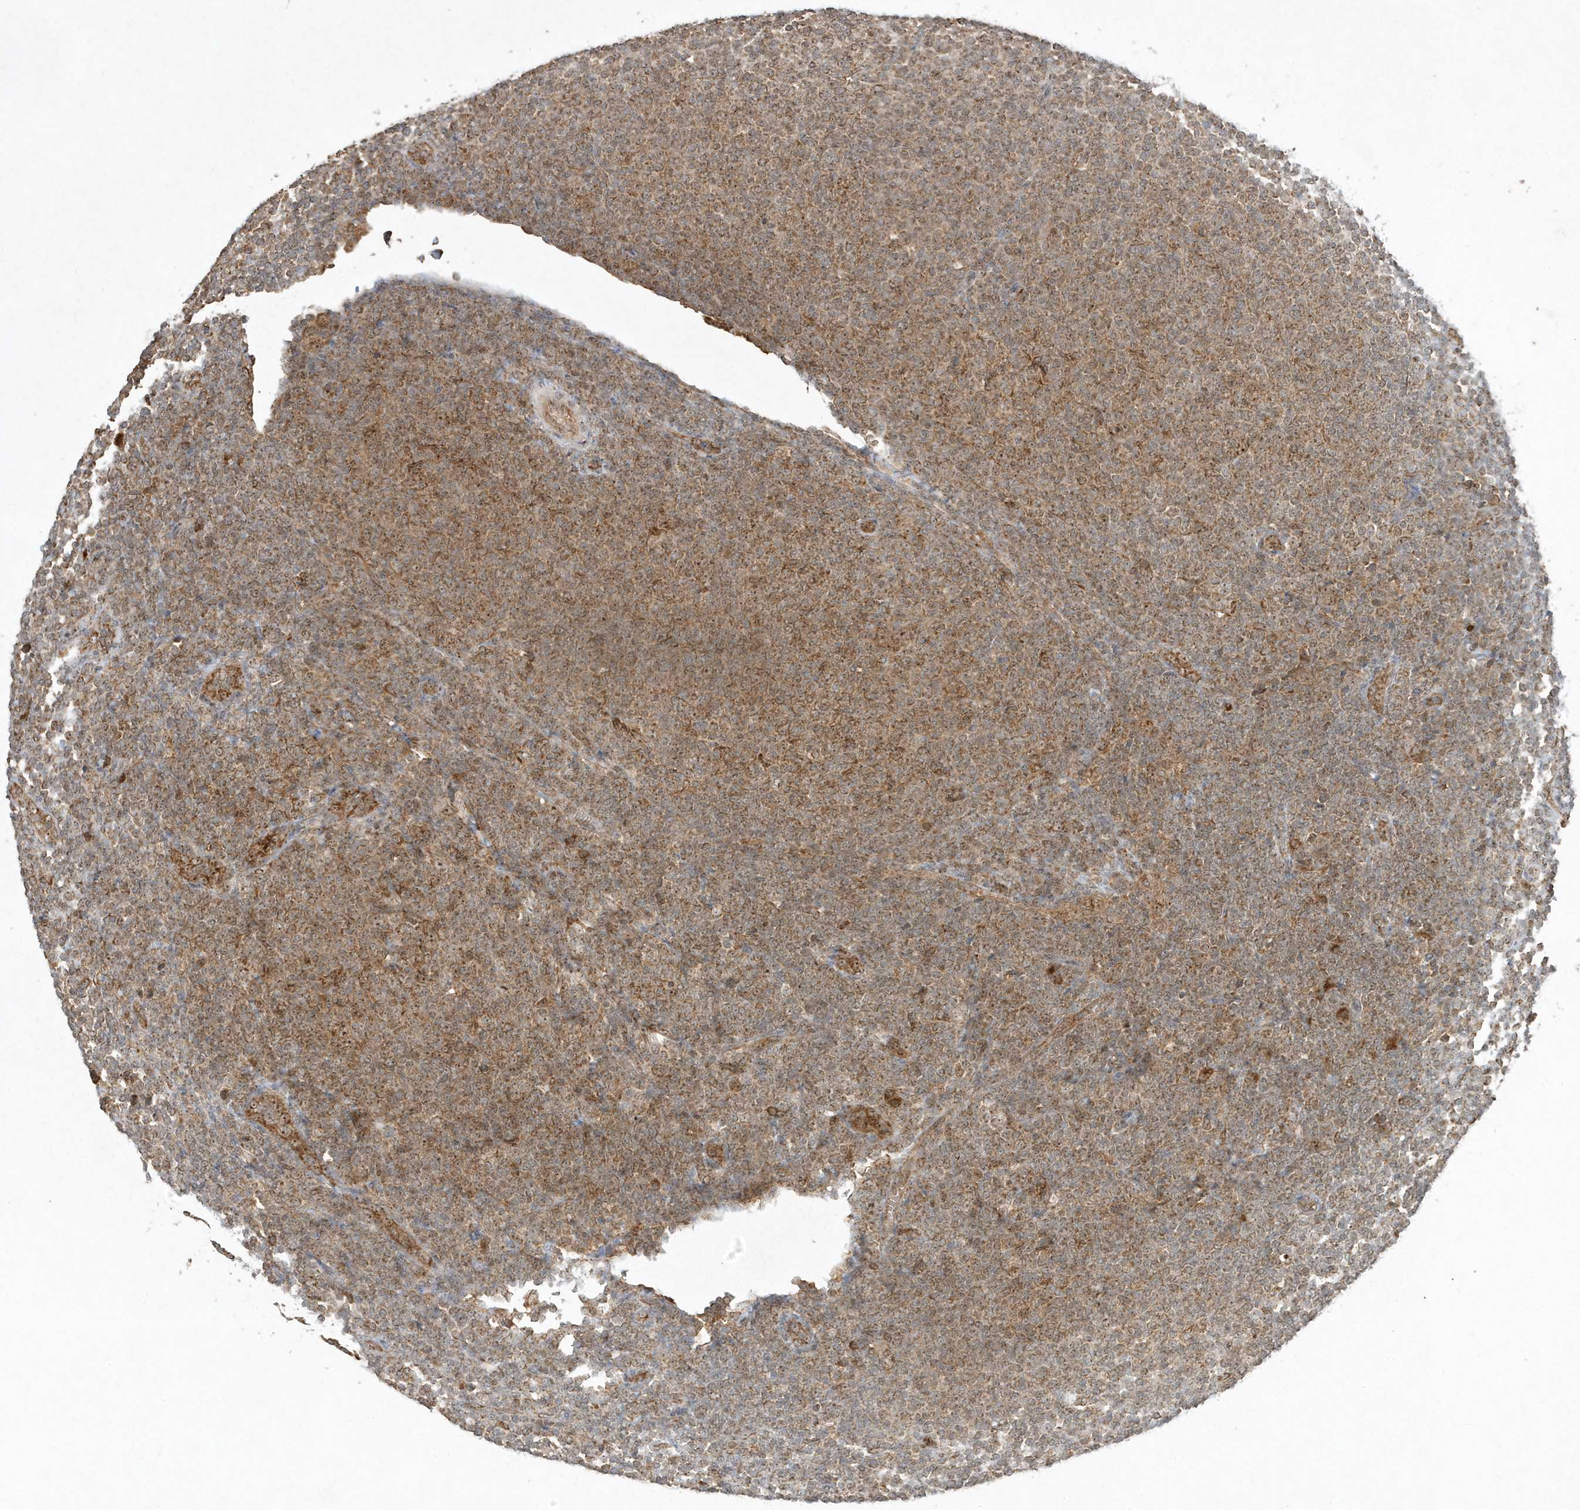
{"staining": {"intensity": "moderate", "quantity": ">75%", "location": "cytoplasmic/membranous"}, "tissue": "lymphoma", "cell_type": "Tumor cells", "image_type": "cancer", "snomed": [{"axis": "morphology", "description": "Malignant lymphoma, non-Hodgkin's type, Low grade"}, {"axis": "topography", "description": "Lymph node"}], "caption": "High-power microscopy captured an immunohistochemistry (IHC) photomicrograph of low-grade malignant lymphoma, non-Hodgkin's type, revealing moderate cytoplasmic/membranous staining in about >75% of tumor cells. The staining was performed using DAB, with brown indicating positive protein expression. Nuclei are stained blue with hematoxylin.", "gene": "ABCB9", "patient": {"sex": "male", "age": 66}}